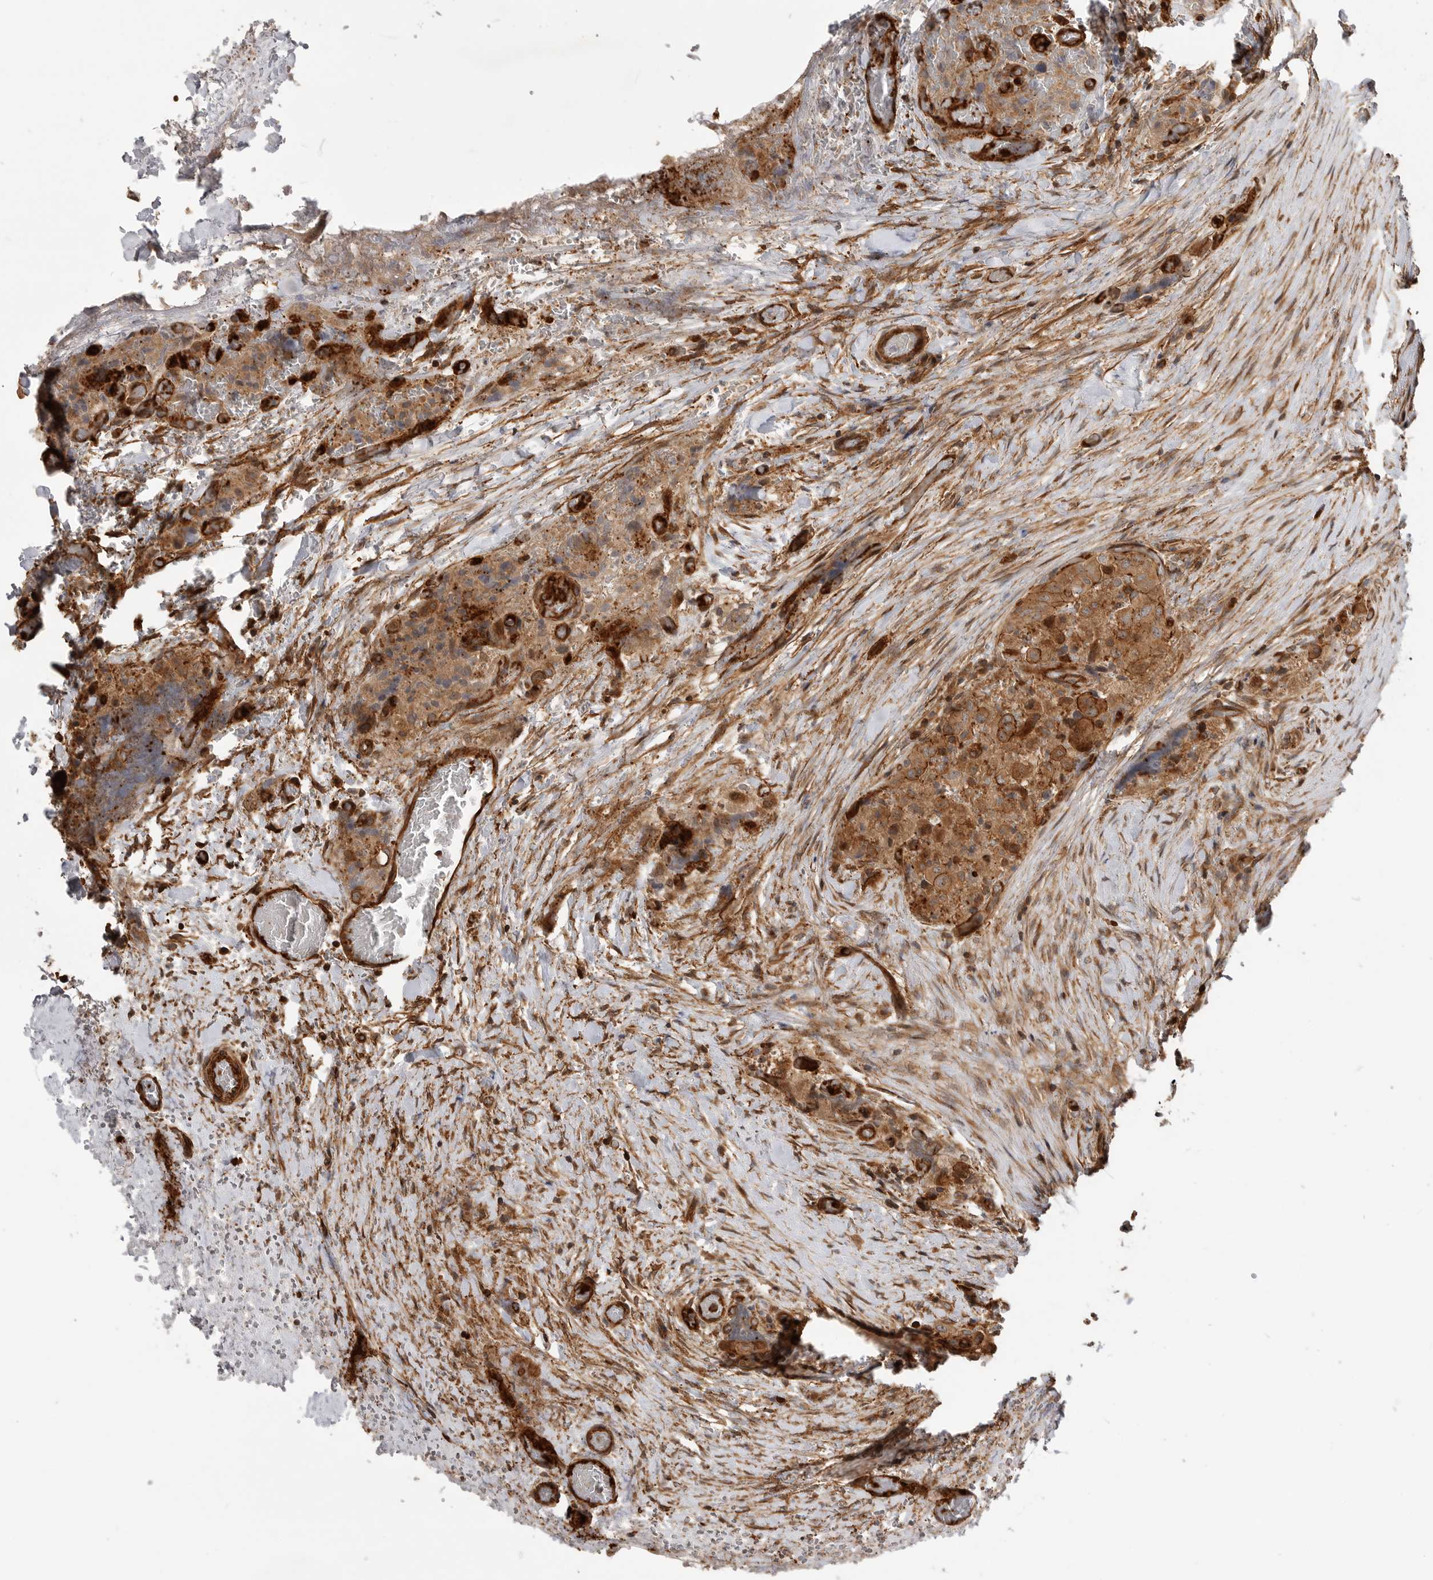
{"staining": {"intensity": "strong", "quantity": ">75%", "location": "cytoplasmic/membranous"}, "tissue": "thyroid cancer", "cell_type": "Tumor cells", "image_type": "cancer", "snomed": [{"axis": "morphology", "description": "Papillary adenocarcinoma, NOS"}, {"axis": "topography", "description": "Thyroid gland"}], "caption": "A brown stain shows strong cytoplasmic/membranous expression of a protein in papillary adenocarcinoma (thyroid) tumor cells. The staining was performed using DAB to visualize the protein expression in brown, while the nuclei were stained in blue with hematoxylin (Magnification: 20x).", "gene": "GPATCH2", "patient": {"sex": "female", "age": 59}}